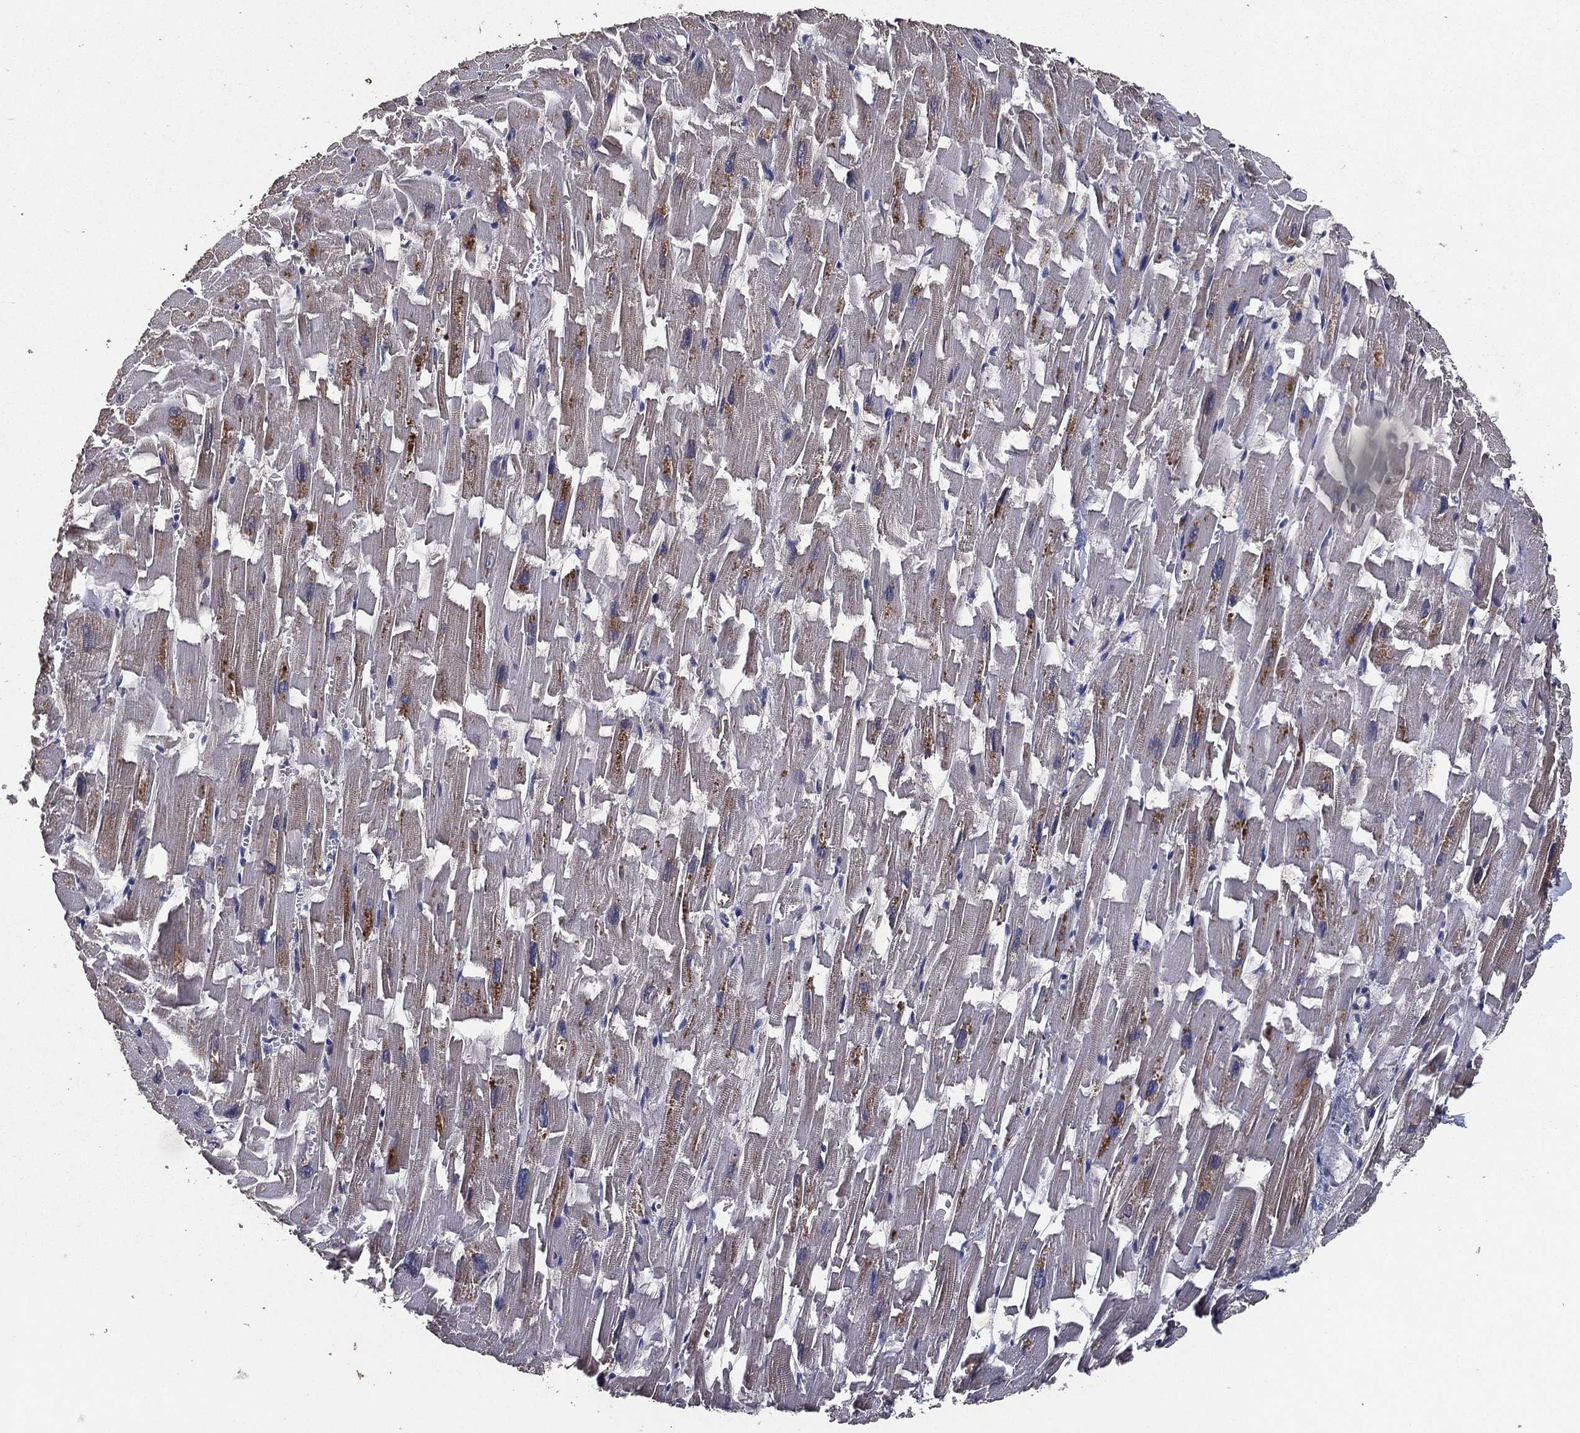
{"staining": {"intensity": "negative", "quantity": "none", "location": "none"}, "tissue": "heart muscle", "cell_type": "Cardiomyocytes", "image_type": "normal", "snomed": [{"axis": "morphology", "description": "Normal tissue, NOS"}, {"axis": "topography", "description": "Heart"}], "caption": "Immunohistochemistry (IHC) of benign human heart muscle shows no positivity in cardiomyocytes. (Stains: DAB immunohistochemistry with hematoxylin counter stain, Microscopy: brightfield microscopy at high magnification).", "gene": "PCNT", "patient": {"sex": "female", "age": 64}}